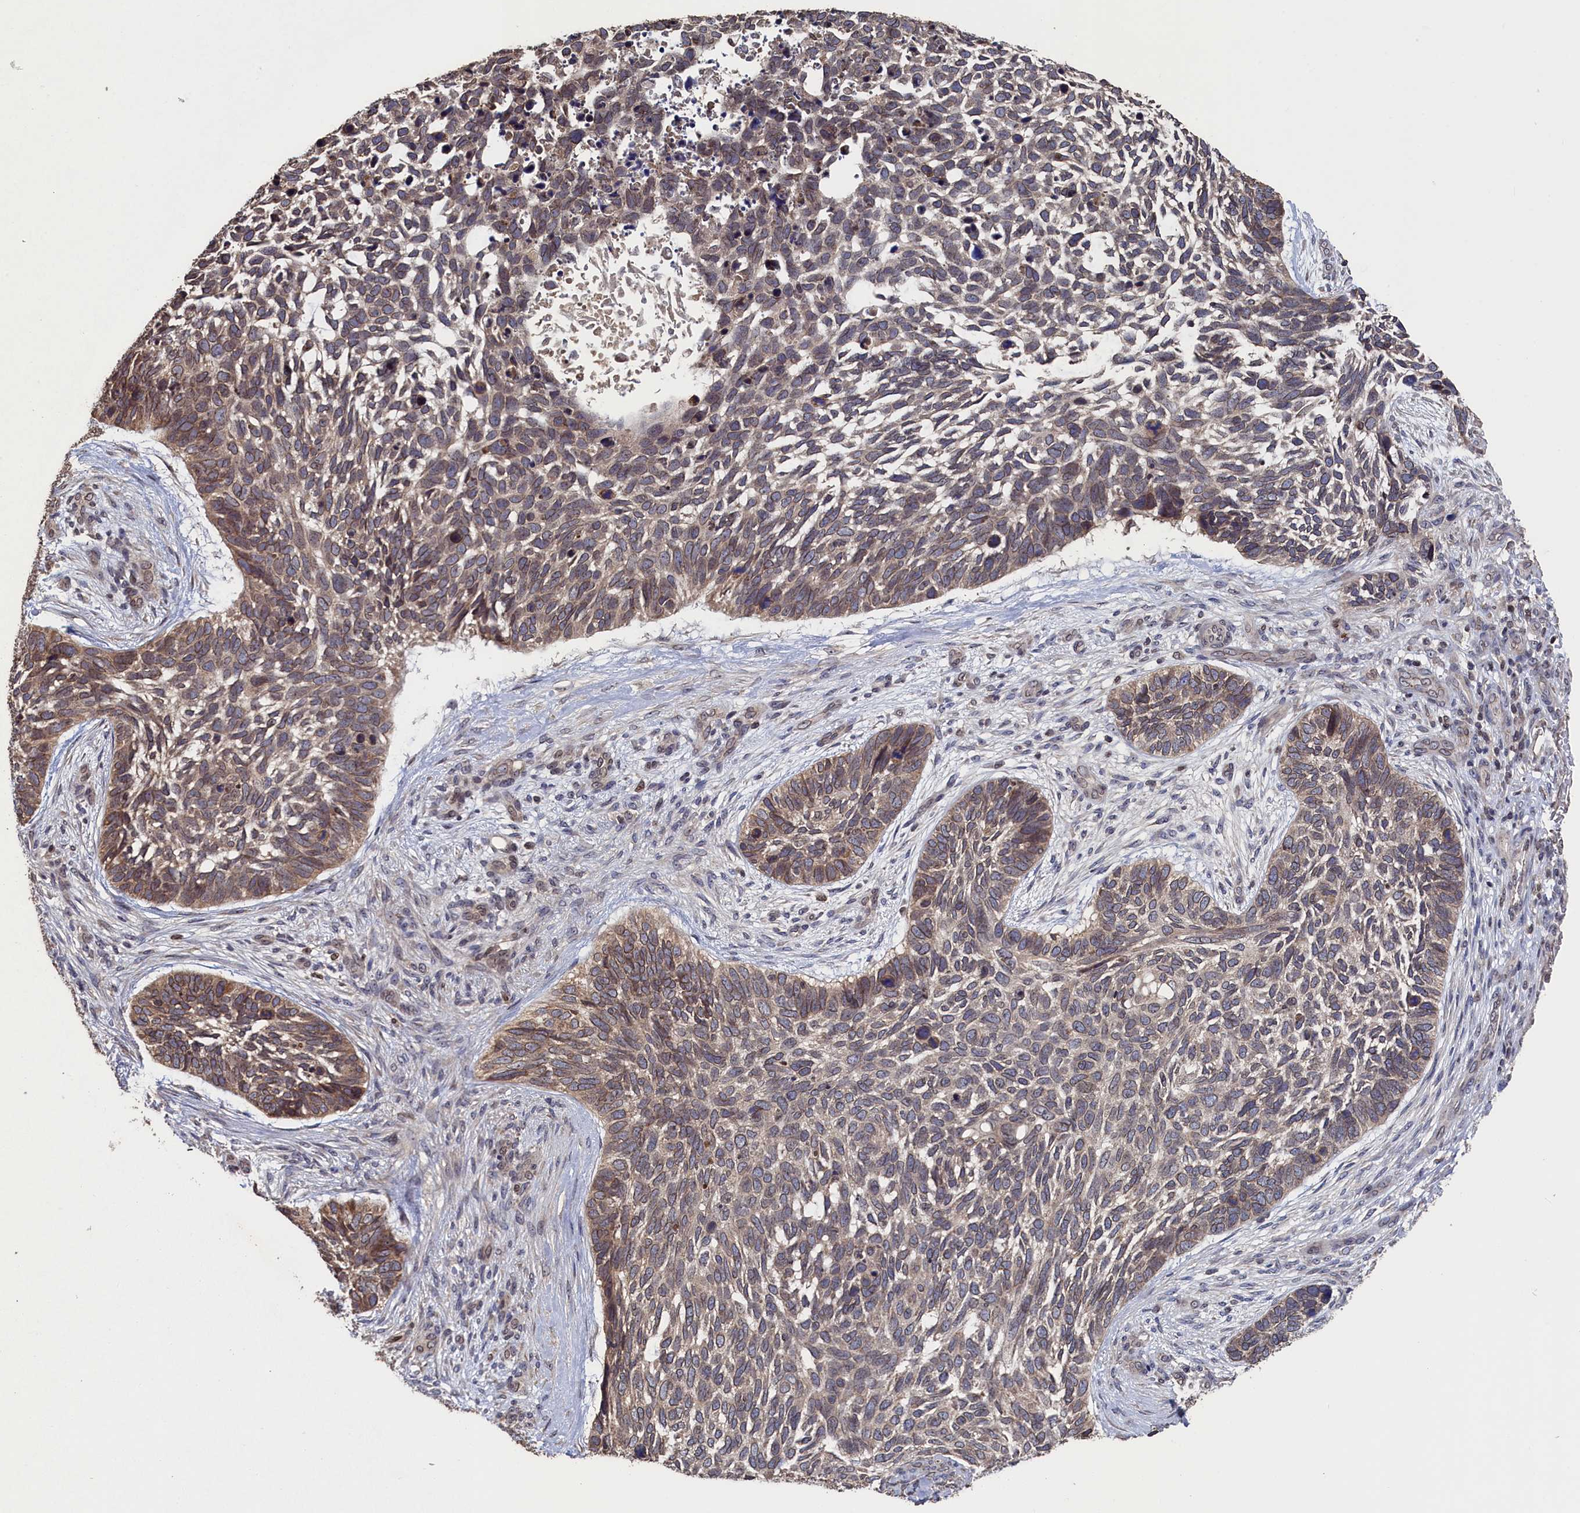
{"staining": {"intensity": "moderate", "quantity": ">75%", "location": "cytoplasmic/membranous,nuclear"}, "tissue": "skin cancer", "cell_type": "Tumor cells", "image_type": "cancer", "snomed": [{"axis": "morphology", "description": "Basal cell carcinoma"}, {"axis": "topography", "description": "Skin"}], "caption": "Immunohistochemistry (IHC) of skin basal cell carcinoma exhibits medium levels of moderate cytoplasmic/membranous and nuclear expression in approximately >75% of tumor cells.", "gene": "ANKEF1", "patient": {"sex": "male", "age": 88}}